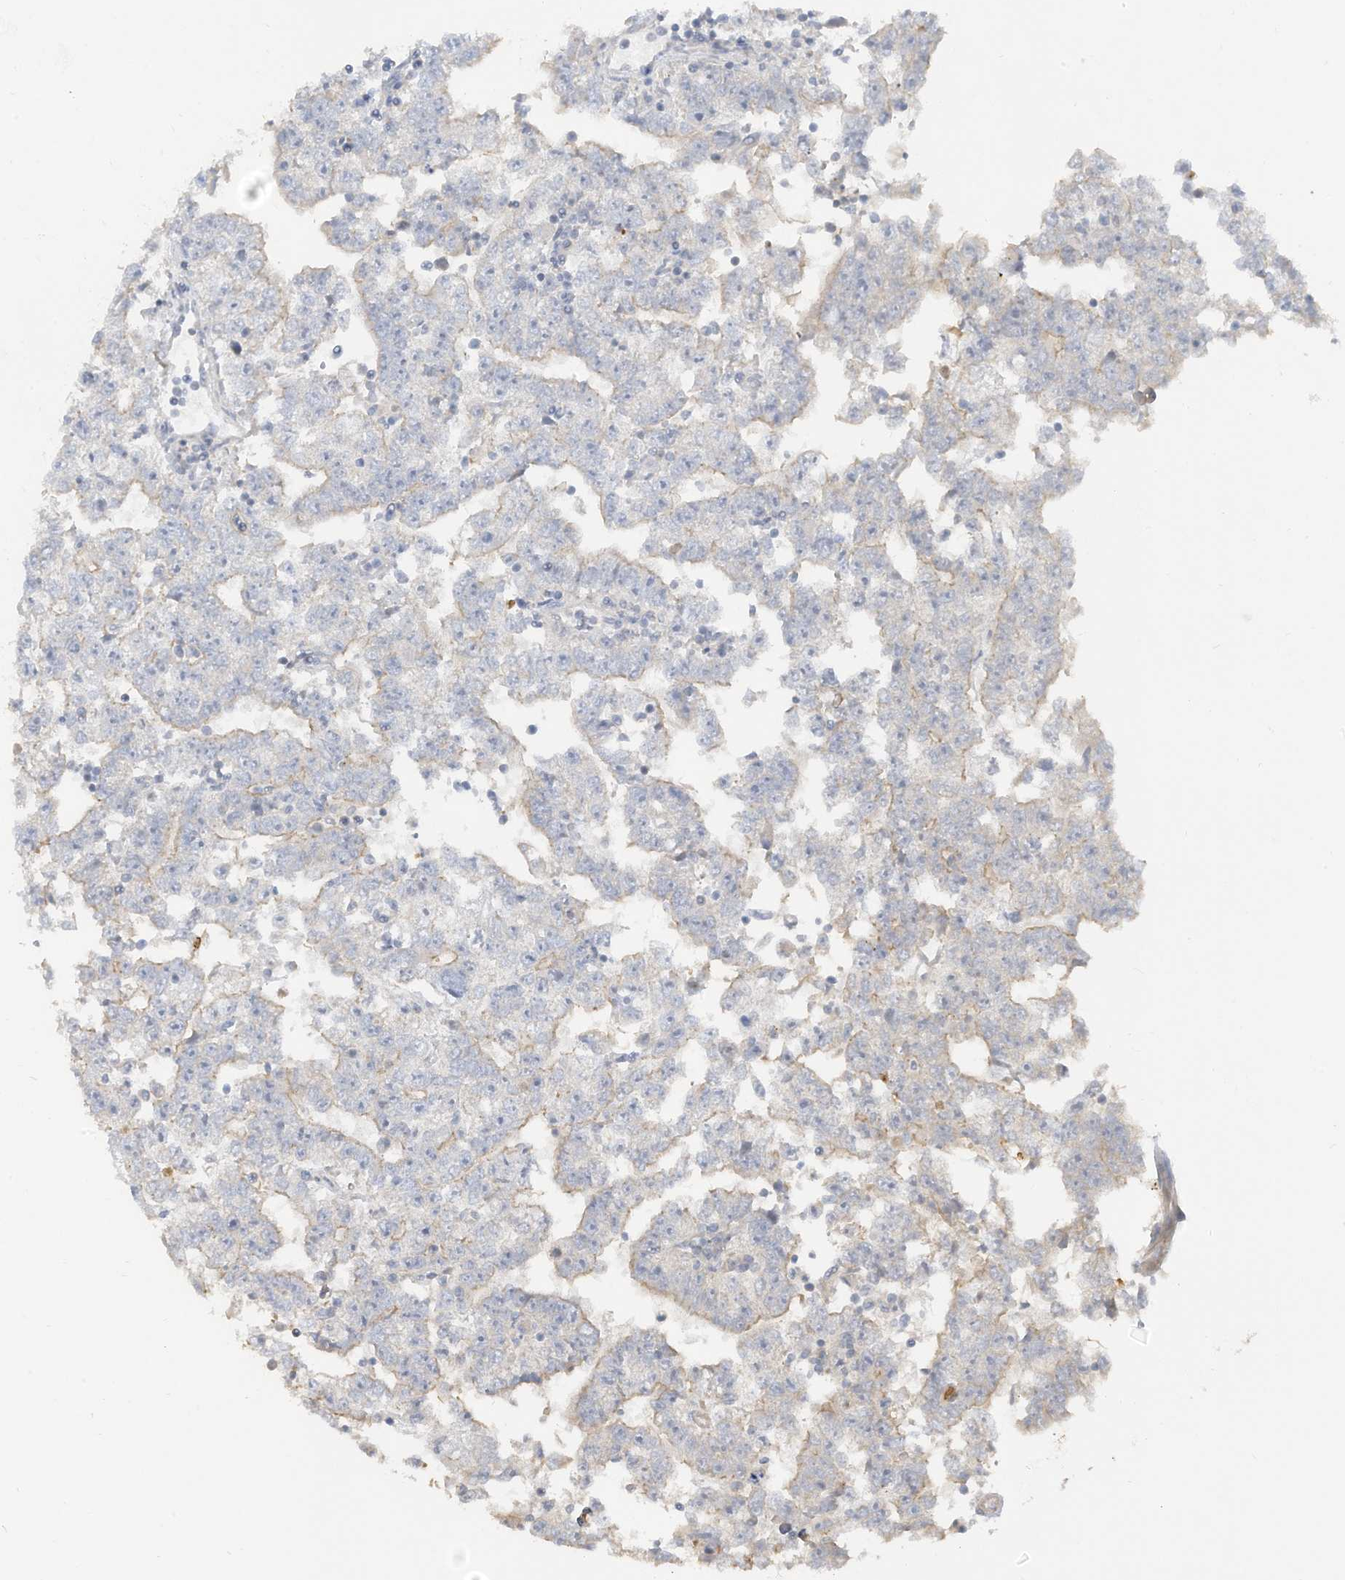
{"staining": {"intensity": "negative", "quantity": "none", "location": "none"}, "tissue": "testis cancer", "cell_type": "Tumor cells", "image_type": "cancer", "snomed": [{"axis": "morphology", "description": "Carcinoma, Embryonal, NOS"}, {"axis": "topography", "description": "Testis"}], "caption": "IHC image of testis embryonal carcinoma stained for a protein (brown), which displays no staining in tumor cells. (DAB immunohistochemistry visualized using brightfield microscopy, high magnification).", "gene": "GTPBP2", "patient": {"sex": "male", "age": 25}}